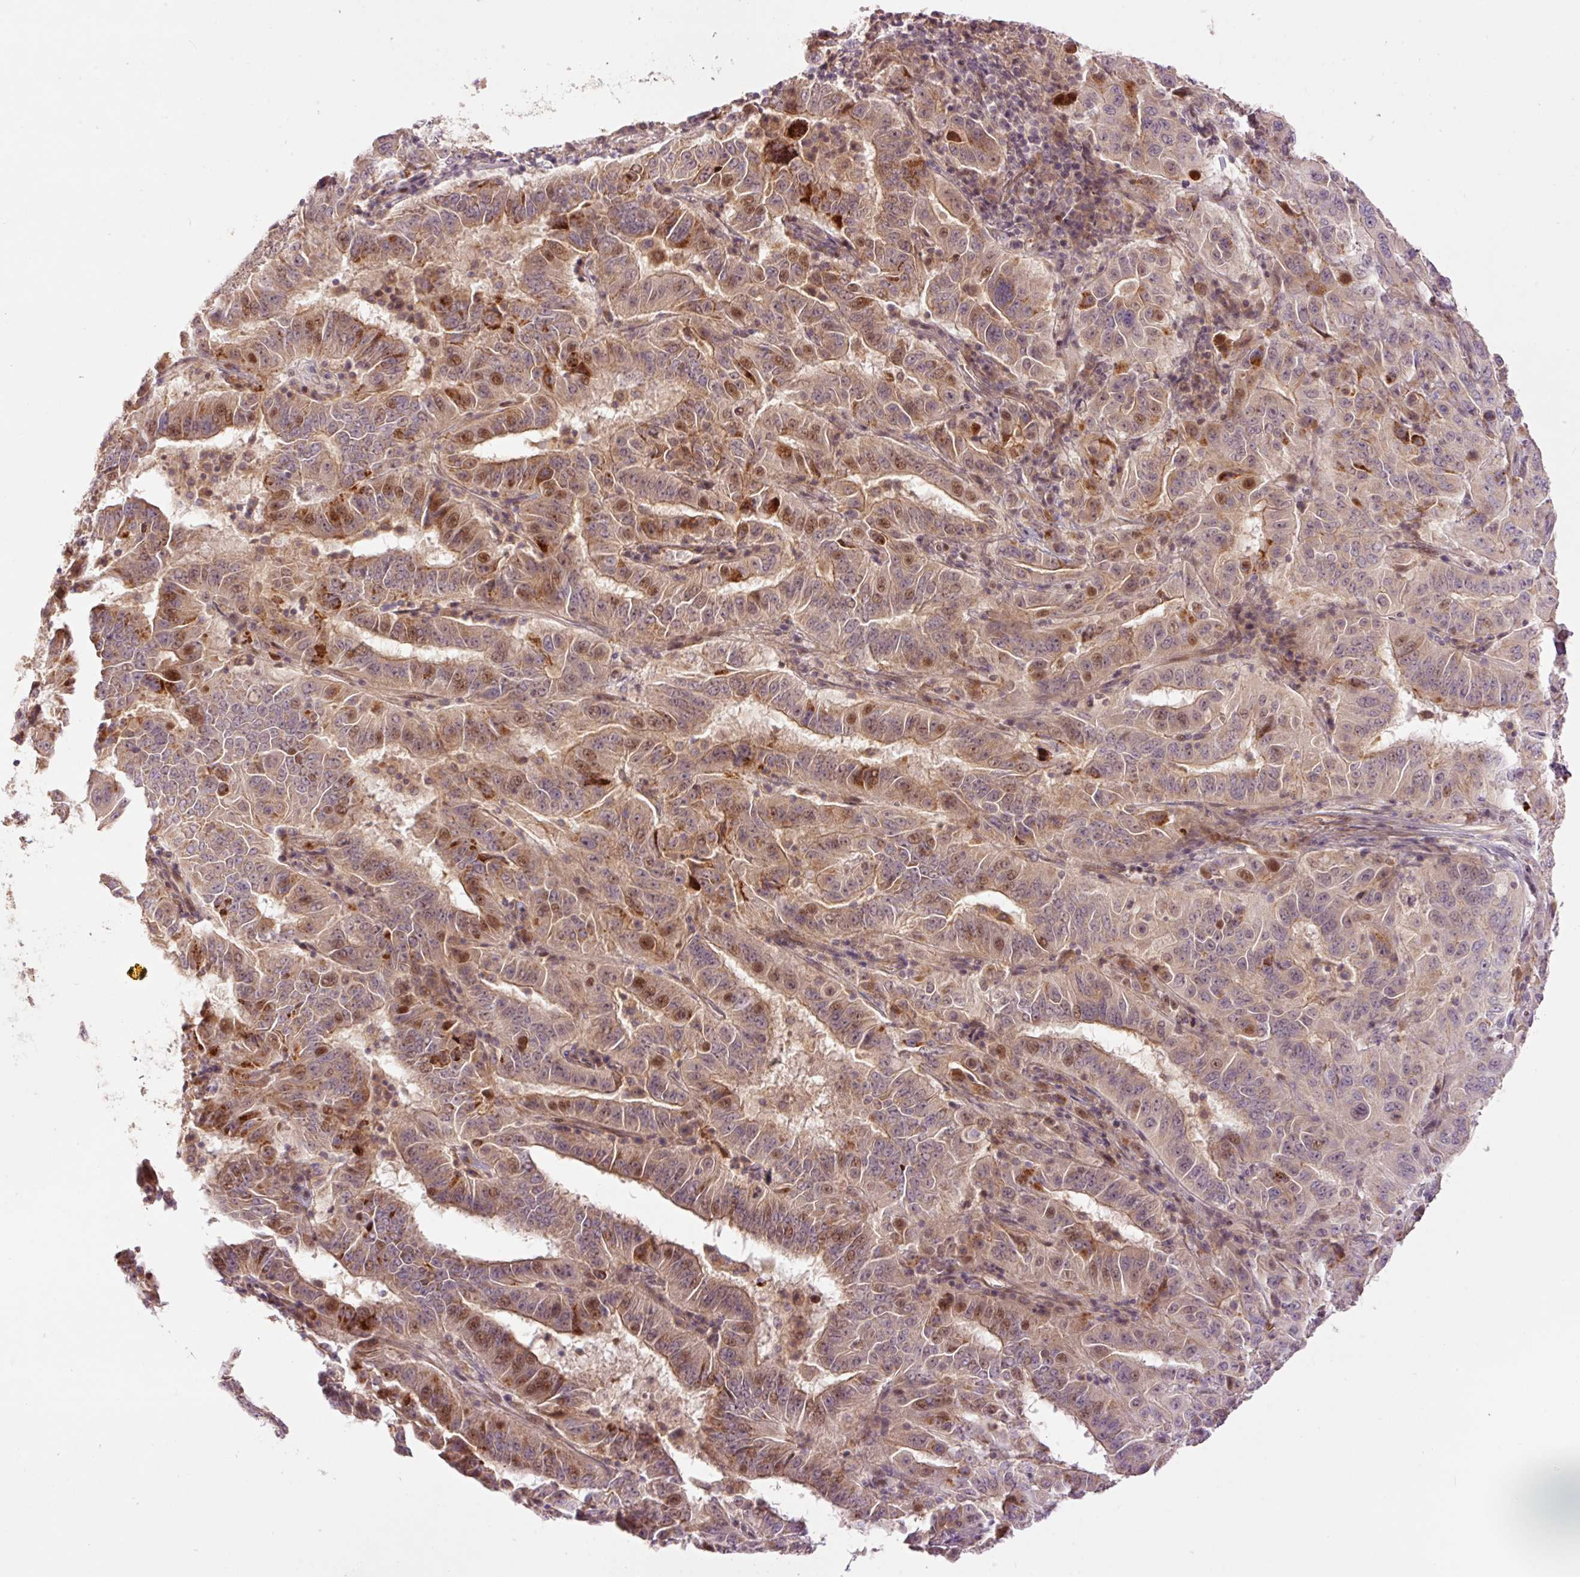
{"staining": {"intensity": "moderate", "quantity": ">75%", "location": "cytoplasmic/membranous,nuclear"}, "tissue": "pancreatic cancer", "cell_type": "Tumor cells", "image_type": "cancer", "snomed": [{"axis": "morphology", "description": "Adenocarcinoma, NOS"}, {"axis": "topography", "description": "Pancreas"}], "caption": "Moderate cytoplasmic/membranous and nuclear positivity for a protein is appreciated in about >75% of tumor cells of pancreatic adenocarcinoma using immunohistochemistry.", "gene": "SLC29A3", "patient": {"sex": "male", "age": 63}}